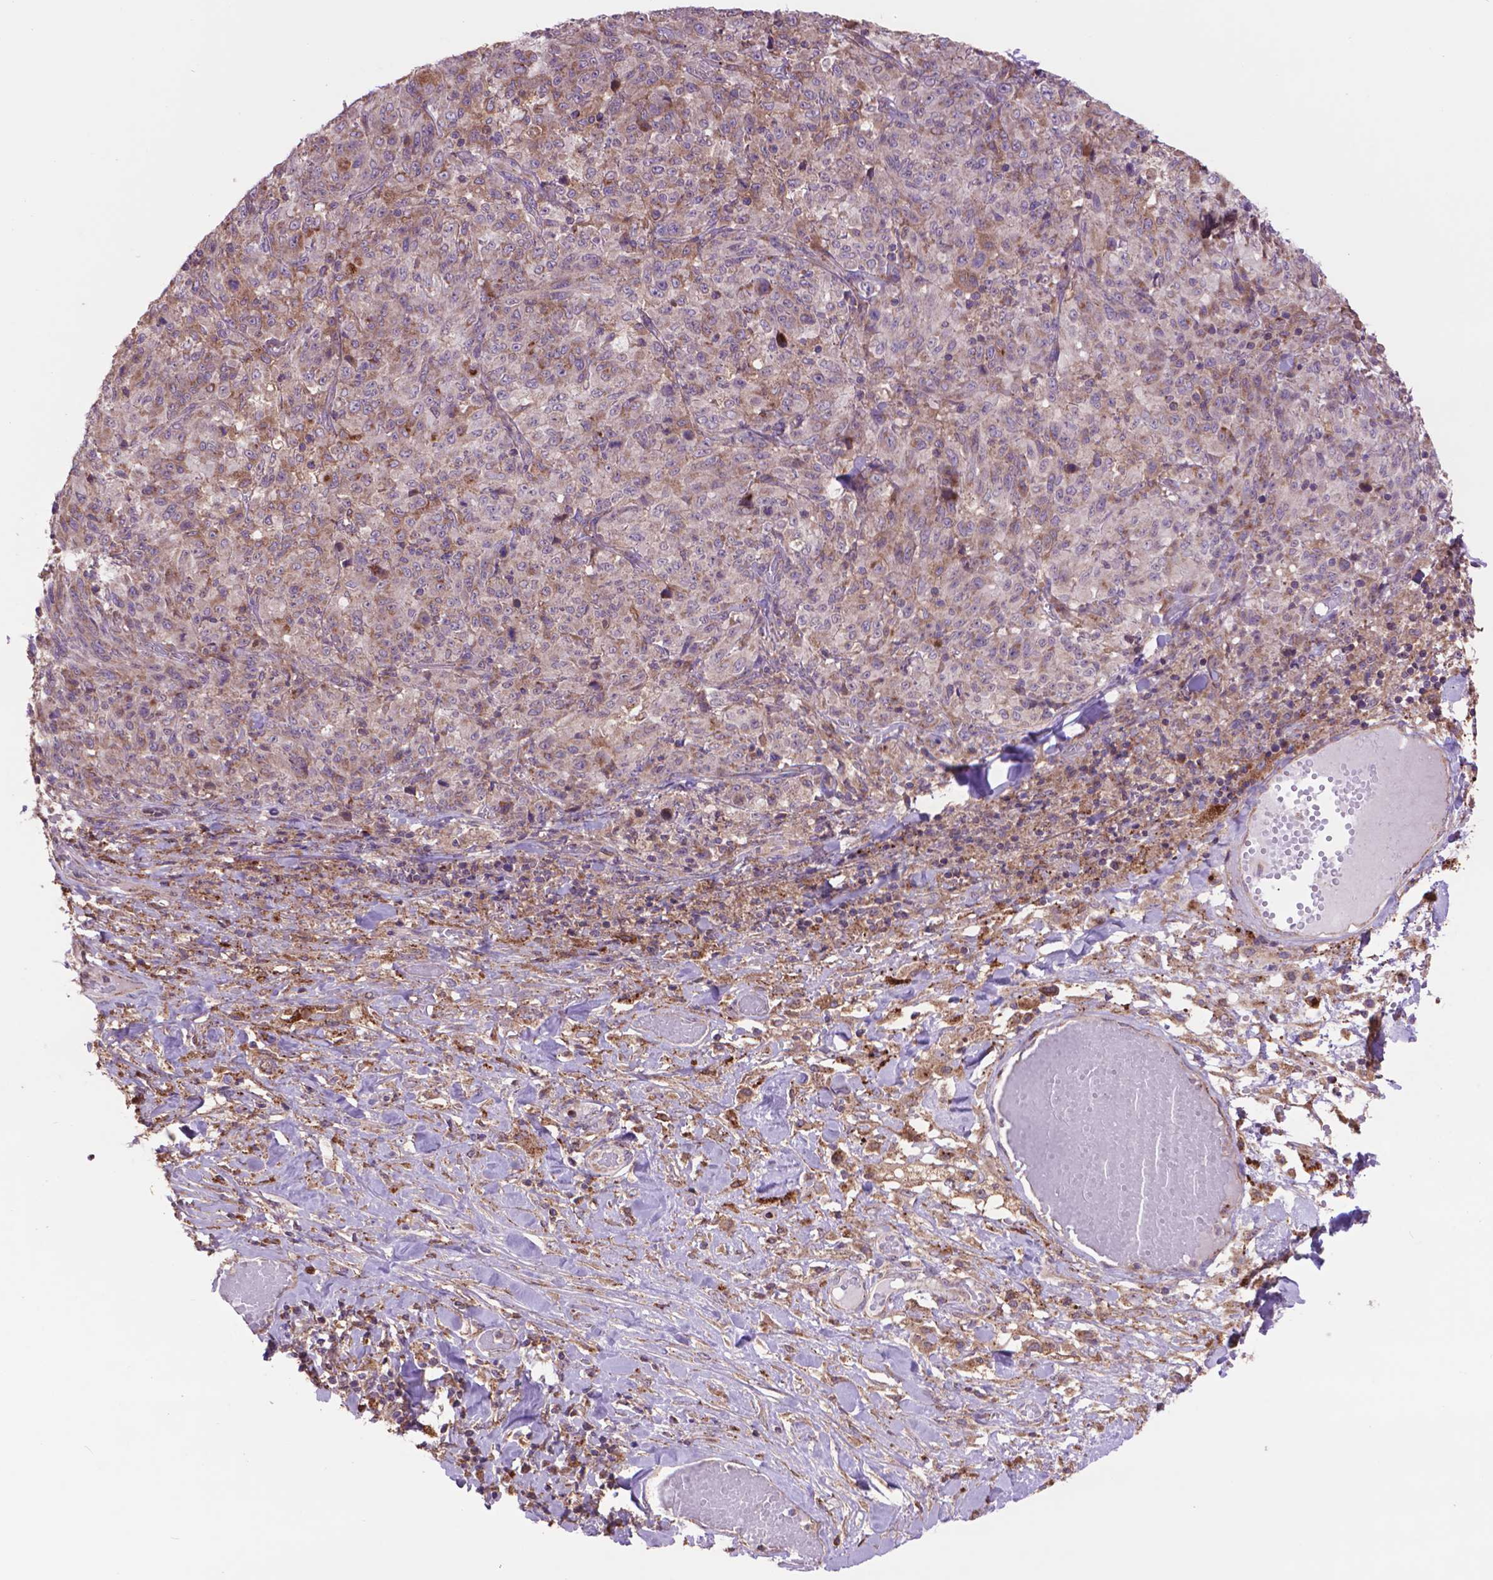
{"staining": {"intensity": "weak", "quantity": "25%-75%", "location": "cytoplasmic/membranous"}, "tissue": "melanoma", "cell_type": "Tumor cells", "image_type": "cancer", "snomed": [{"axis": "morphology", "description": "Malignant melanoma, NOS"}, {"axis": "topography", "description": "Skin"}], "caption": "IHC photomicrograph of malignant melanoma stained for a protein (brown), which demonstrates low levels of weak cytoplasmic/membranous positivity in about 25%-75% of tumor cells.", "gene": "GLB1", "patient": {"sex": "female", "age": 91}}